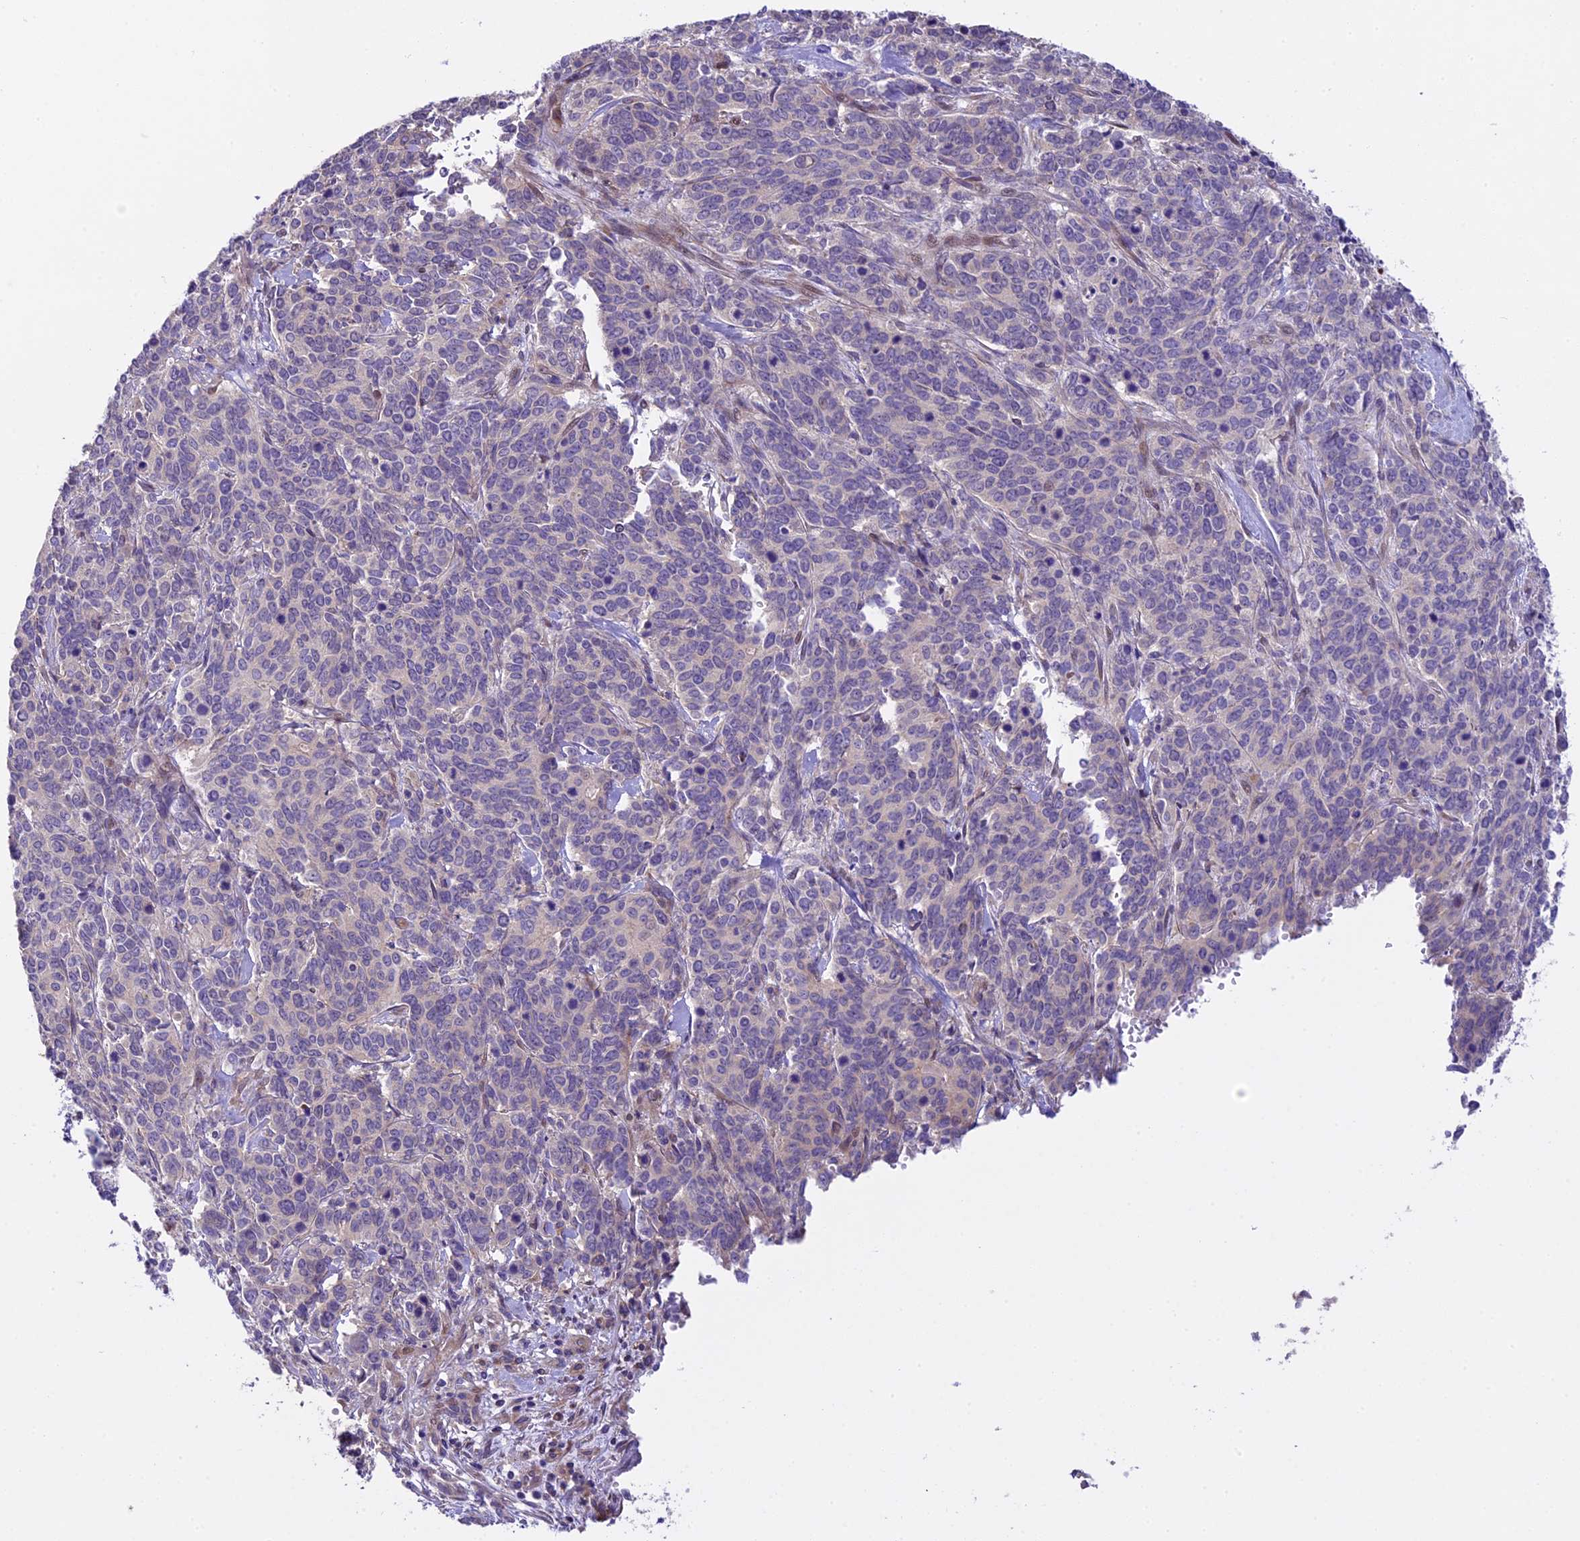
{"staining": {"intensity": "negative", "quantity": "none", "location": "none"}, "tissue": "cervical cancer", "cell_type": "Tumor cells", "image_type": "cancer", "snomed": [{"axis": "morphology", "description": "Squamous cell carcinoma, NOS"}, {"axis": "topography", "description": "Cervix"}], "caption": "Immunohistochemical staining of cervical cancer (squamous cell carcinoma) reveals no significant positivity in tumor cells.", "gene": "SPIRE1", "patient": {"sex": "female", "age": 60}}